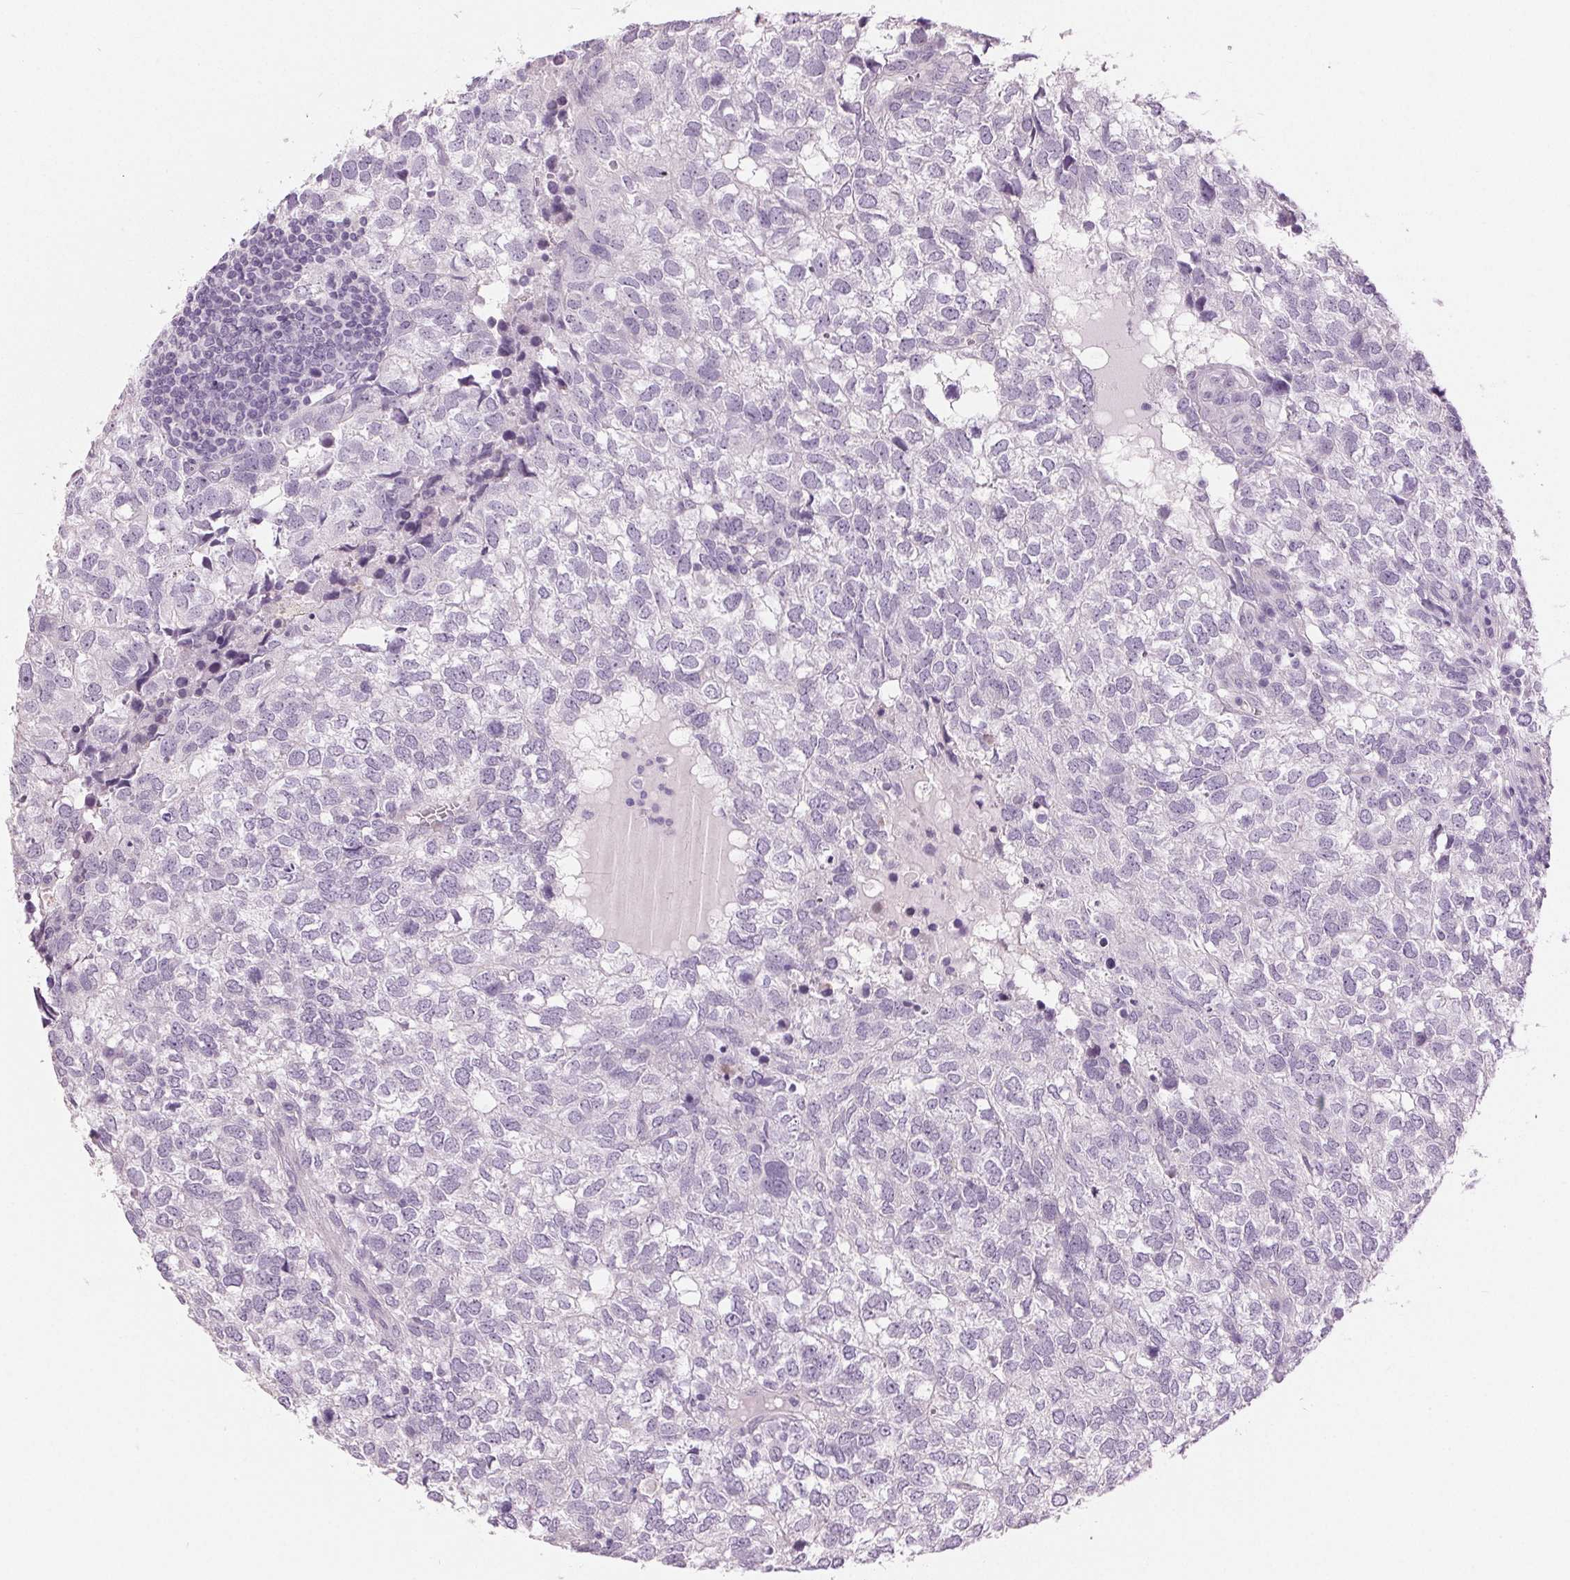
{"staining": {"intensity": "negative", "quantity": "none", "location": "none"}, "tissue": "breast cancer", "cell_type": "Tumor cells", "image_type": "cancer", "snomed": [{"axis": "morphology", "description": "Duct carcinoma"}, {"axis": "topography", "description": "Breast"}], "caption": "A high-resolution histopathology image shows immunohistochemistry staining of breast cancer, which exhibits no significant staining in tumor cells. Nuclei are stained in blue.", "gene": "MISP", "patient": {"sex": "female", "age": 30}}